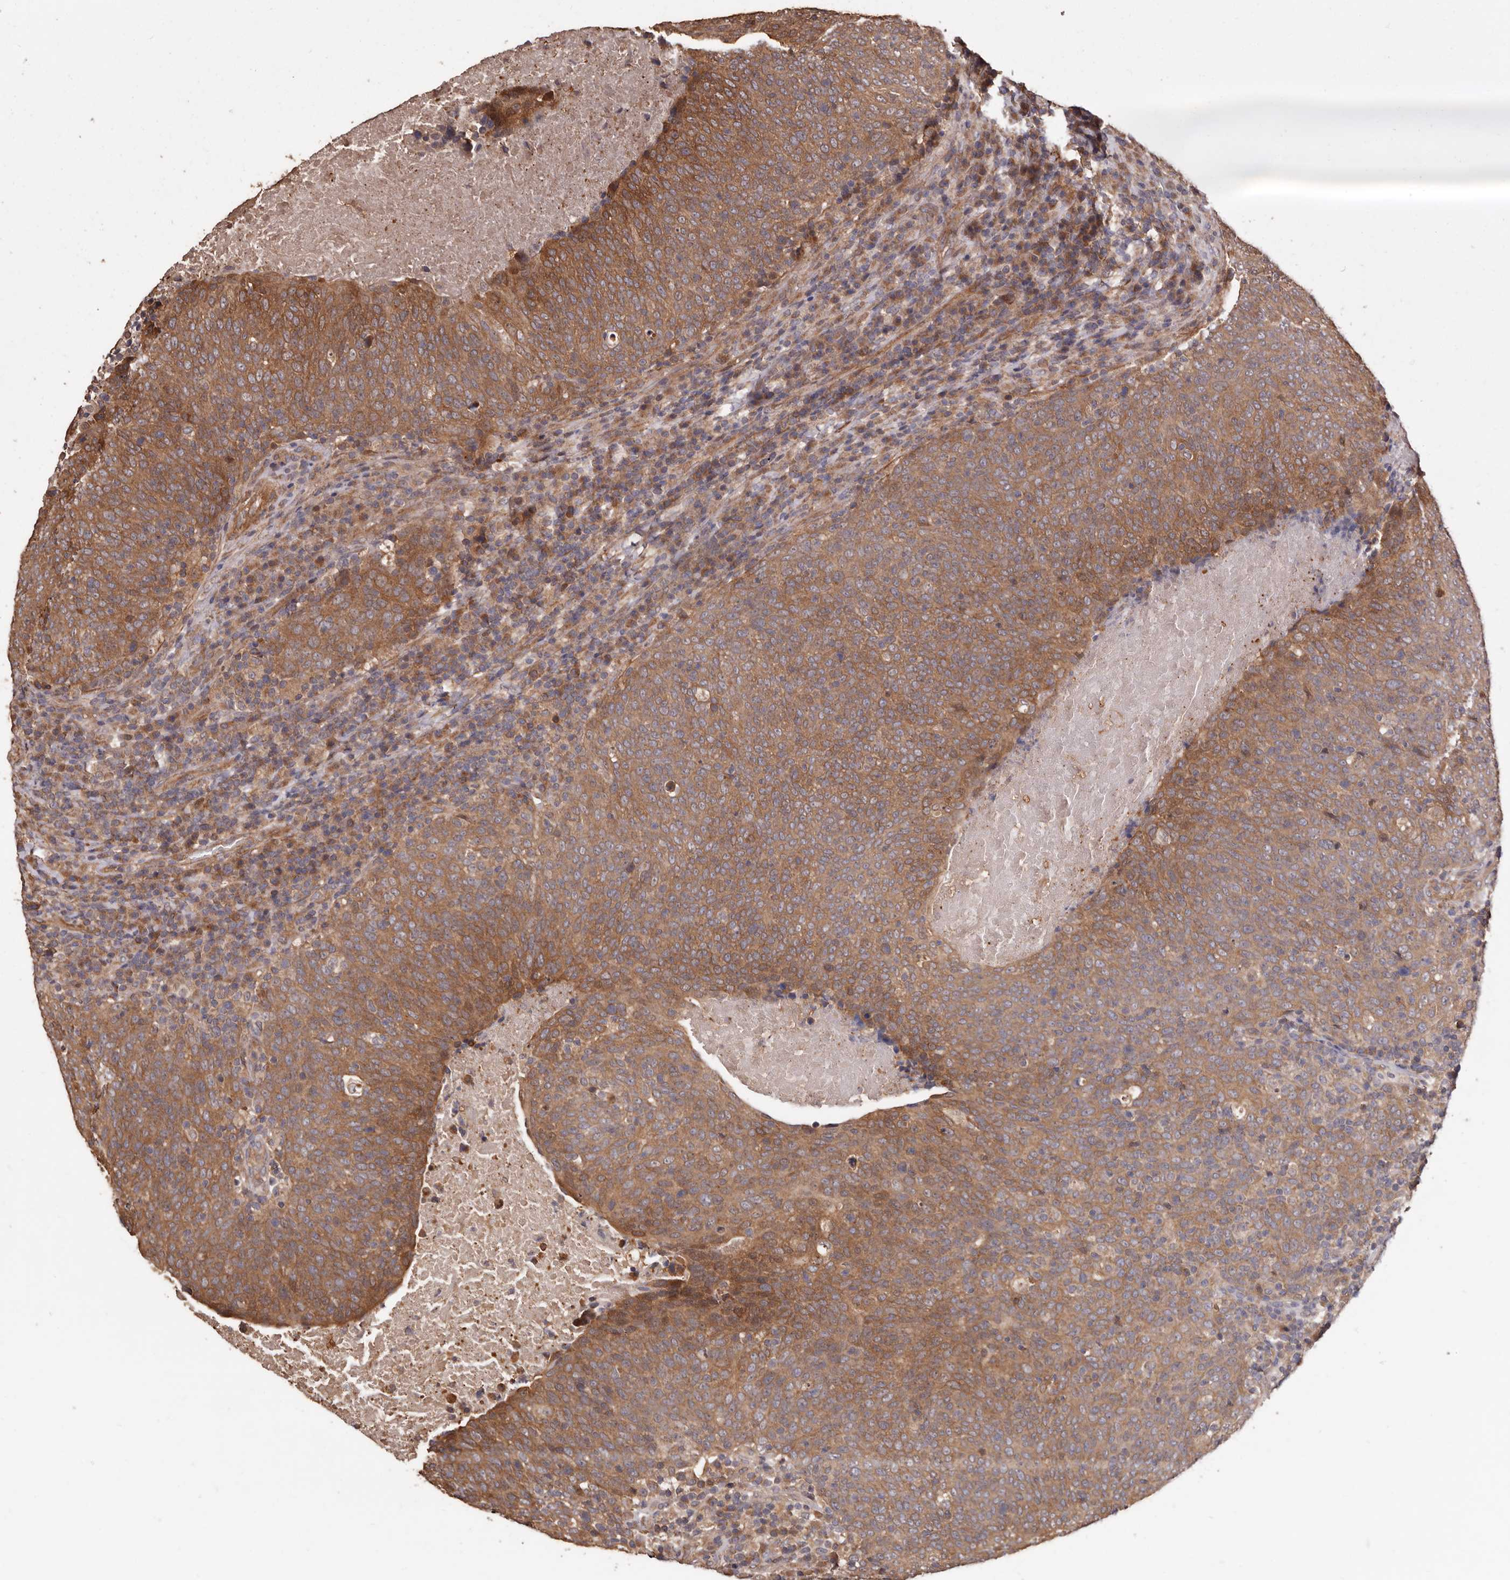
{"staining": {"intensity": "moderate", "quantity": ">75%", "location": "cytoplasmic/membranous"}, "tissue": "head and neck cancer", "cell_type": "Tumor cells", "image_type": "cancer", "snomed": [{"axis": "morphology", "description": "Squamous cell carcinoma, NOS"}, {"axis": "morphology", "description": "Squamous cell carcinoma, metastatic, NOS"}, {"axis": "topography", "description": "Lymph node"}, {"axis": "topography", "description": "Head-Neck"}], "caption": "This micrograph shows head and neck cancer (squamous cell carcinoma) stained with IHC to label a protein in brown. The cytoplasmic/membranous of tumor cells show moderate positivity for the protein. Nuclei are counter-stained blue.", "gene": "COQ8B", "patient": {"sex": "male", "age": 62}}